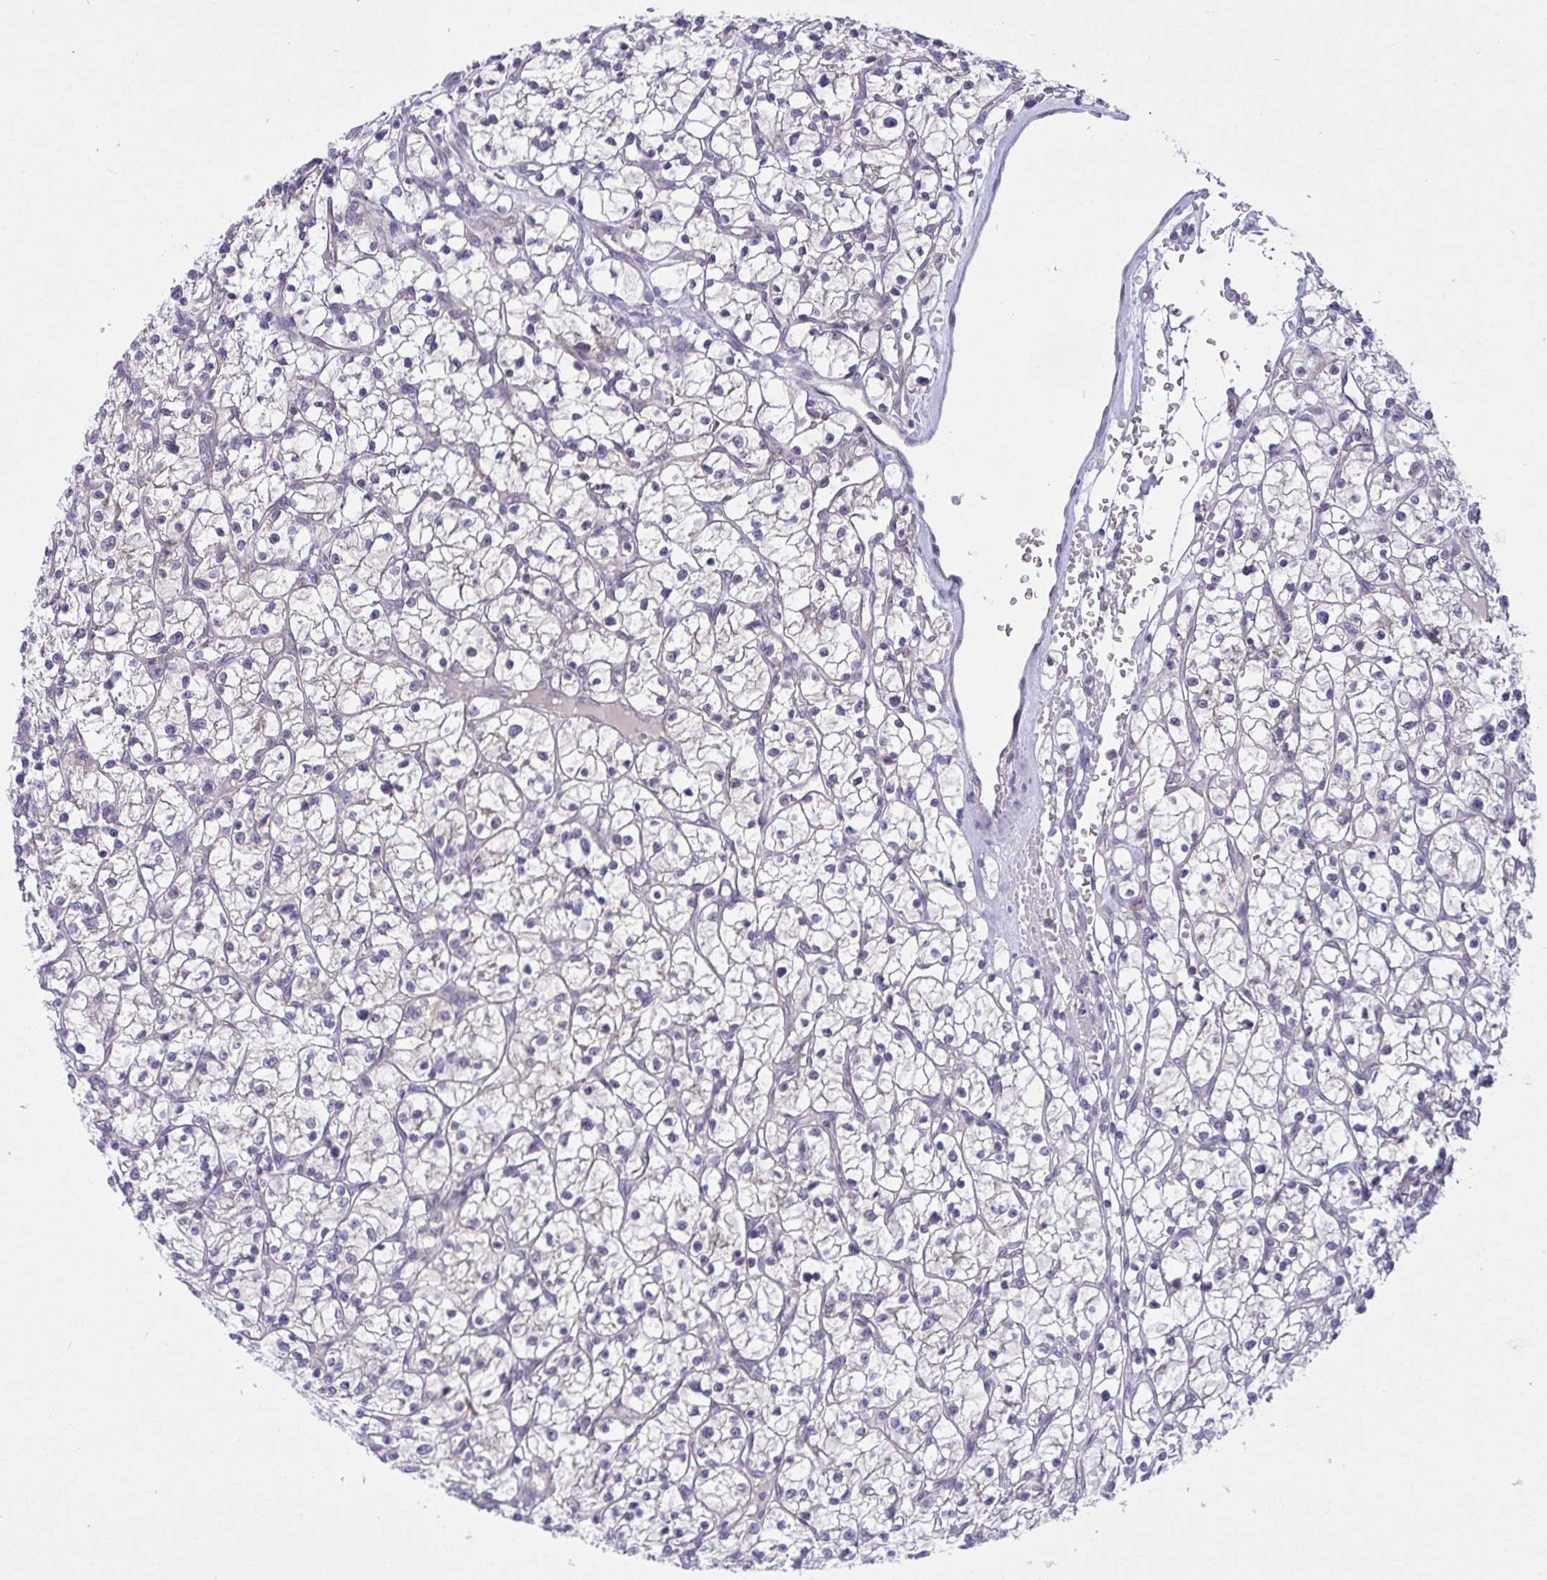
{"staining": {"intensity": "negative", "quantity": "none", "location": "none"}, "tissue": "renal cancer", "cell_type": "Tumor cells", "image_type": "cancer", "snomed": [{"axis": "morphology", "description": "Adenocarcinoma, NOS"}, {"axis": "topography", "description": "Kidney"}], "caption": "IHC of human renal cancer reveals no positivity in tumor cells.", "gene": "HOXD12", "patient": {"sex": "female", "age": 64}}